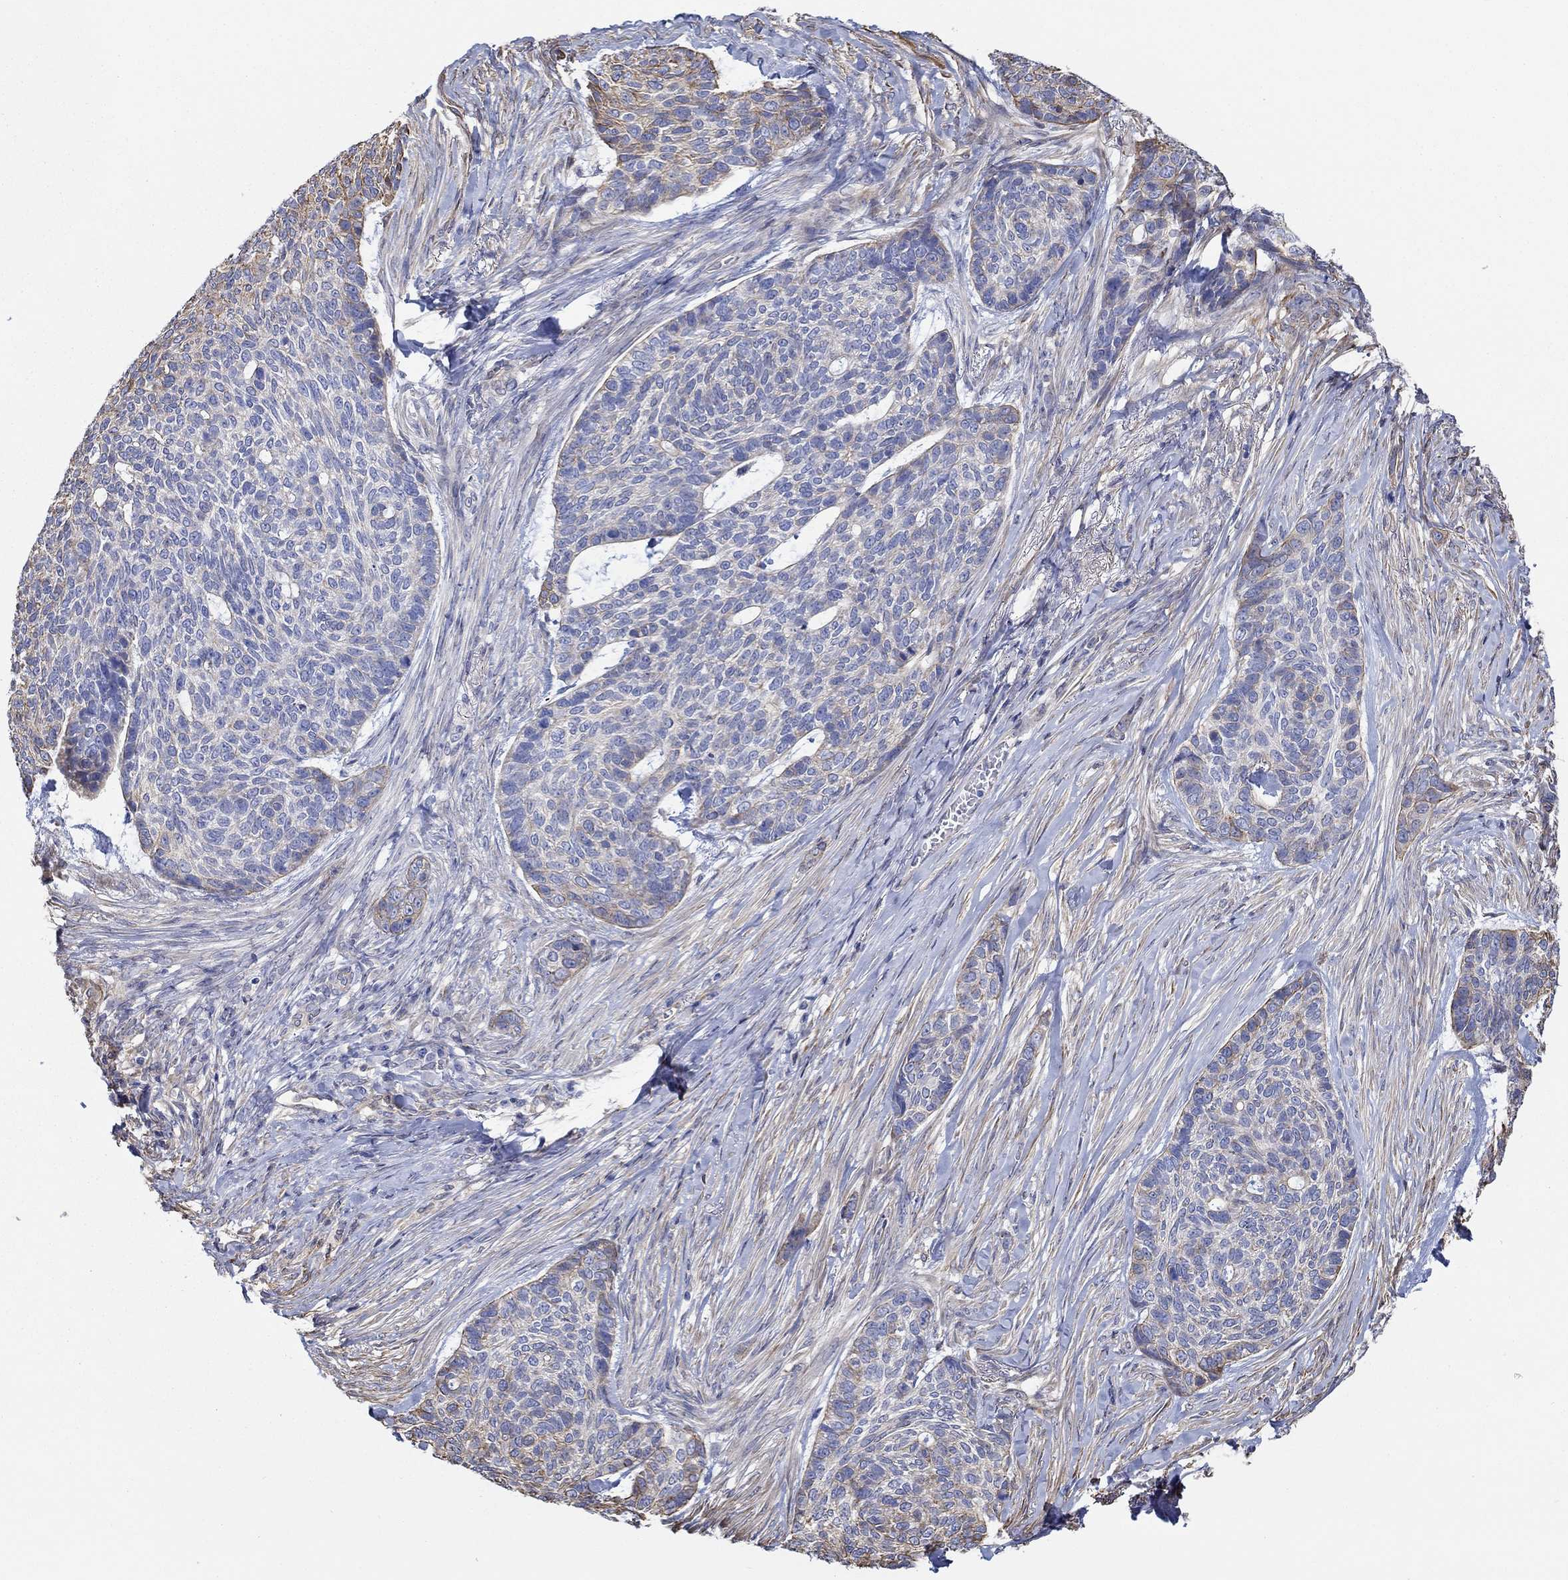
{"staining": {"intensity": "moderate", "quantity": "25%-75%", "location": "cytoplasmic/membranous"}, "tissue": "skin cancer", "cell_type": "Tumor cells", "image_type": "cancer", "snomed": [{"axis": "morphology", "description": "Basal cell carcinoma"}, {"axis": "topography", "description": "Skin"}], "caption": "Immunohistochemical staining of human skin cancer shows medium levels of moderate cytoplasmic/membranous protein expression in about 25%-75% of tumor cells.", "gene": "FMN1", "patient": {"sex": "female", "age": 69}}